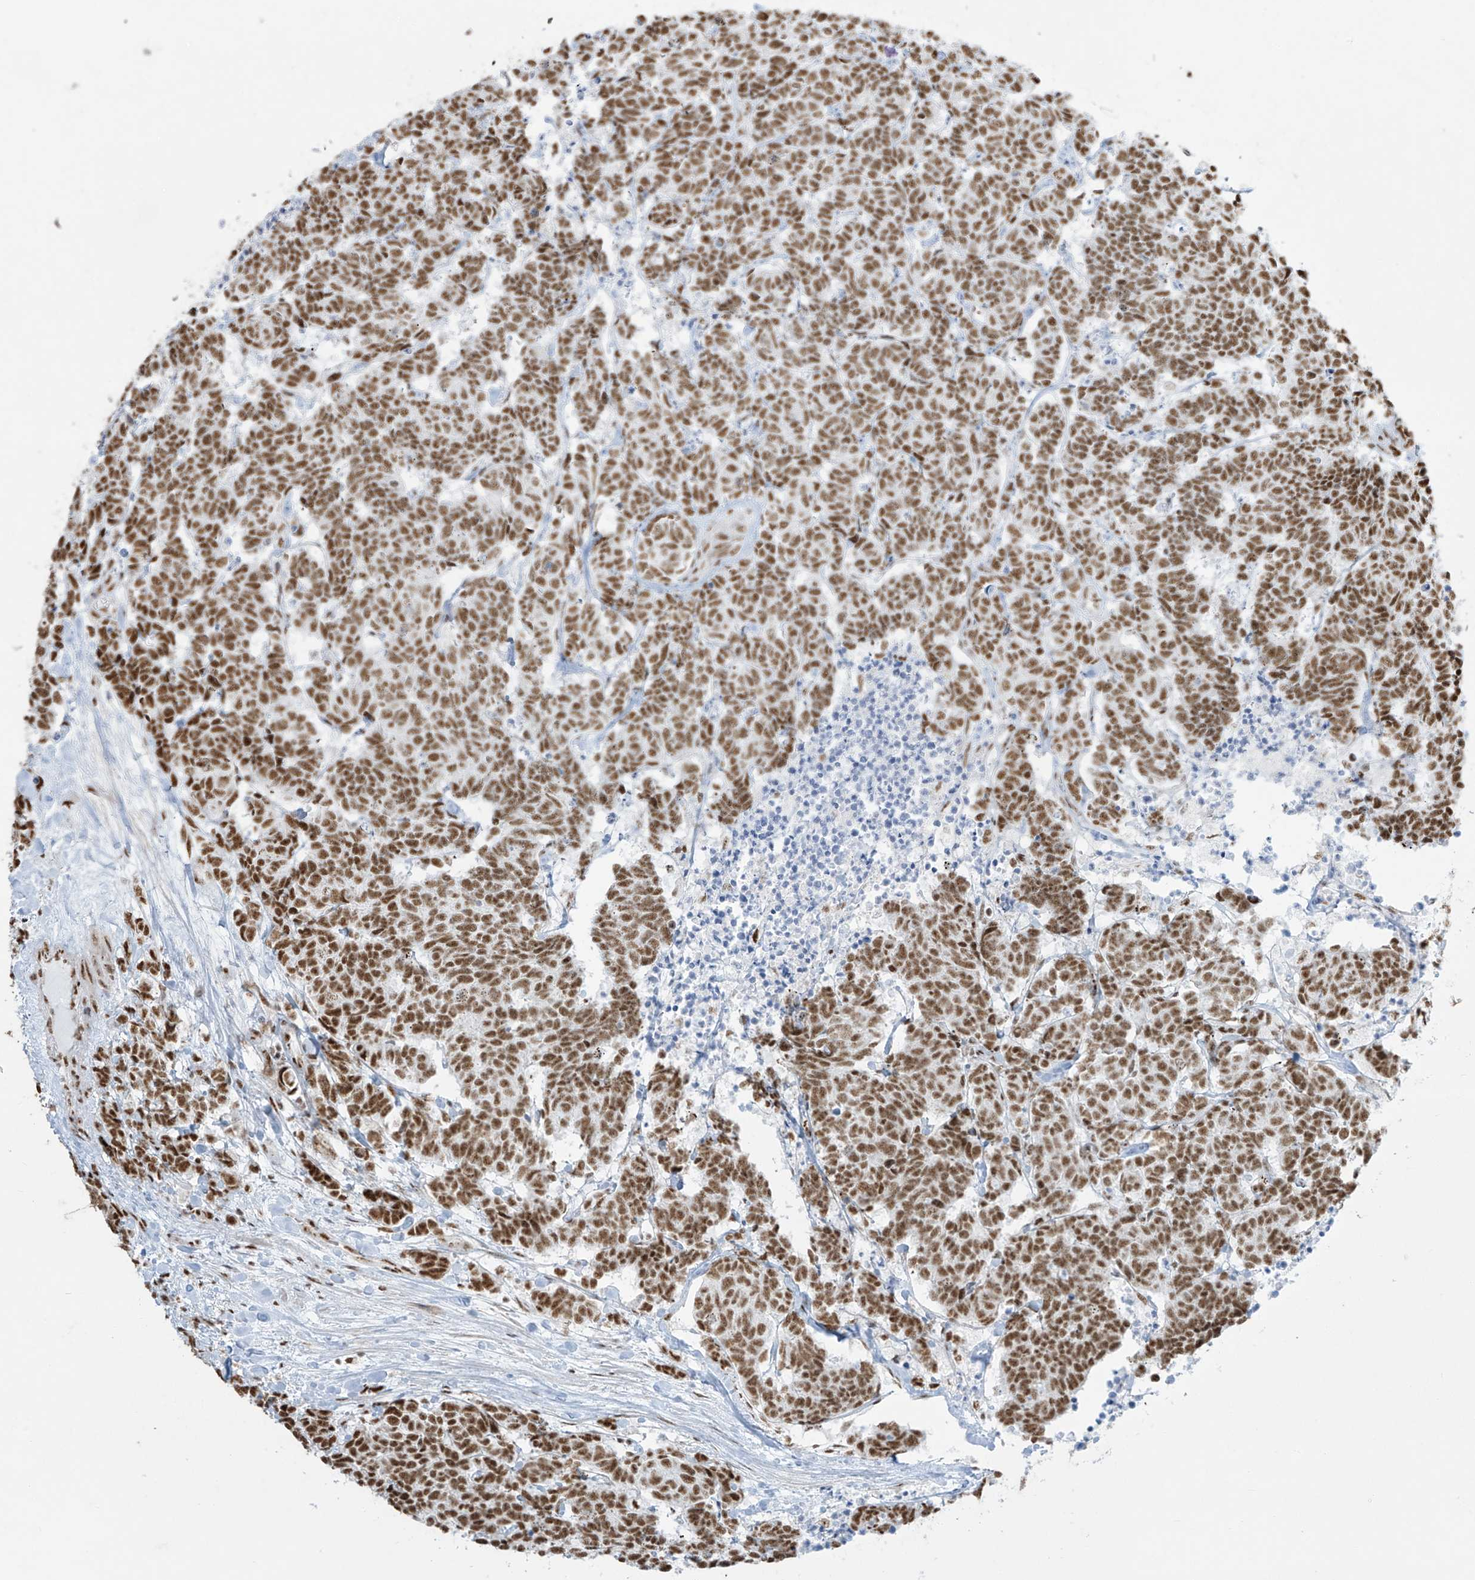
{"staining": {"intensity": "moderate", "quantity": ">75%", "location": "nuclear"}, "tissue": "carcinoid", "cell_type": "Tumor cells", "image_type": "cancer", "snomed": [{"axis": "morphology", "description": "Carcinoma, NOS"}, {"axis": "morphology", "description": "Carcinoid, malignant, NOS"}, {"axis": "topography", "description": "Urinary bladder"}], "caption": "Carcinoma was stained to show a protein in brown. There is medium levels of moderate nuclear expression in about >75% of tumor cells.", "gene": "MS4A6A", "patient": {"sex": "male", "age": 57}}